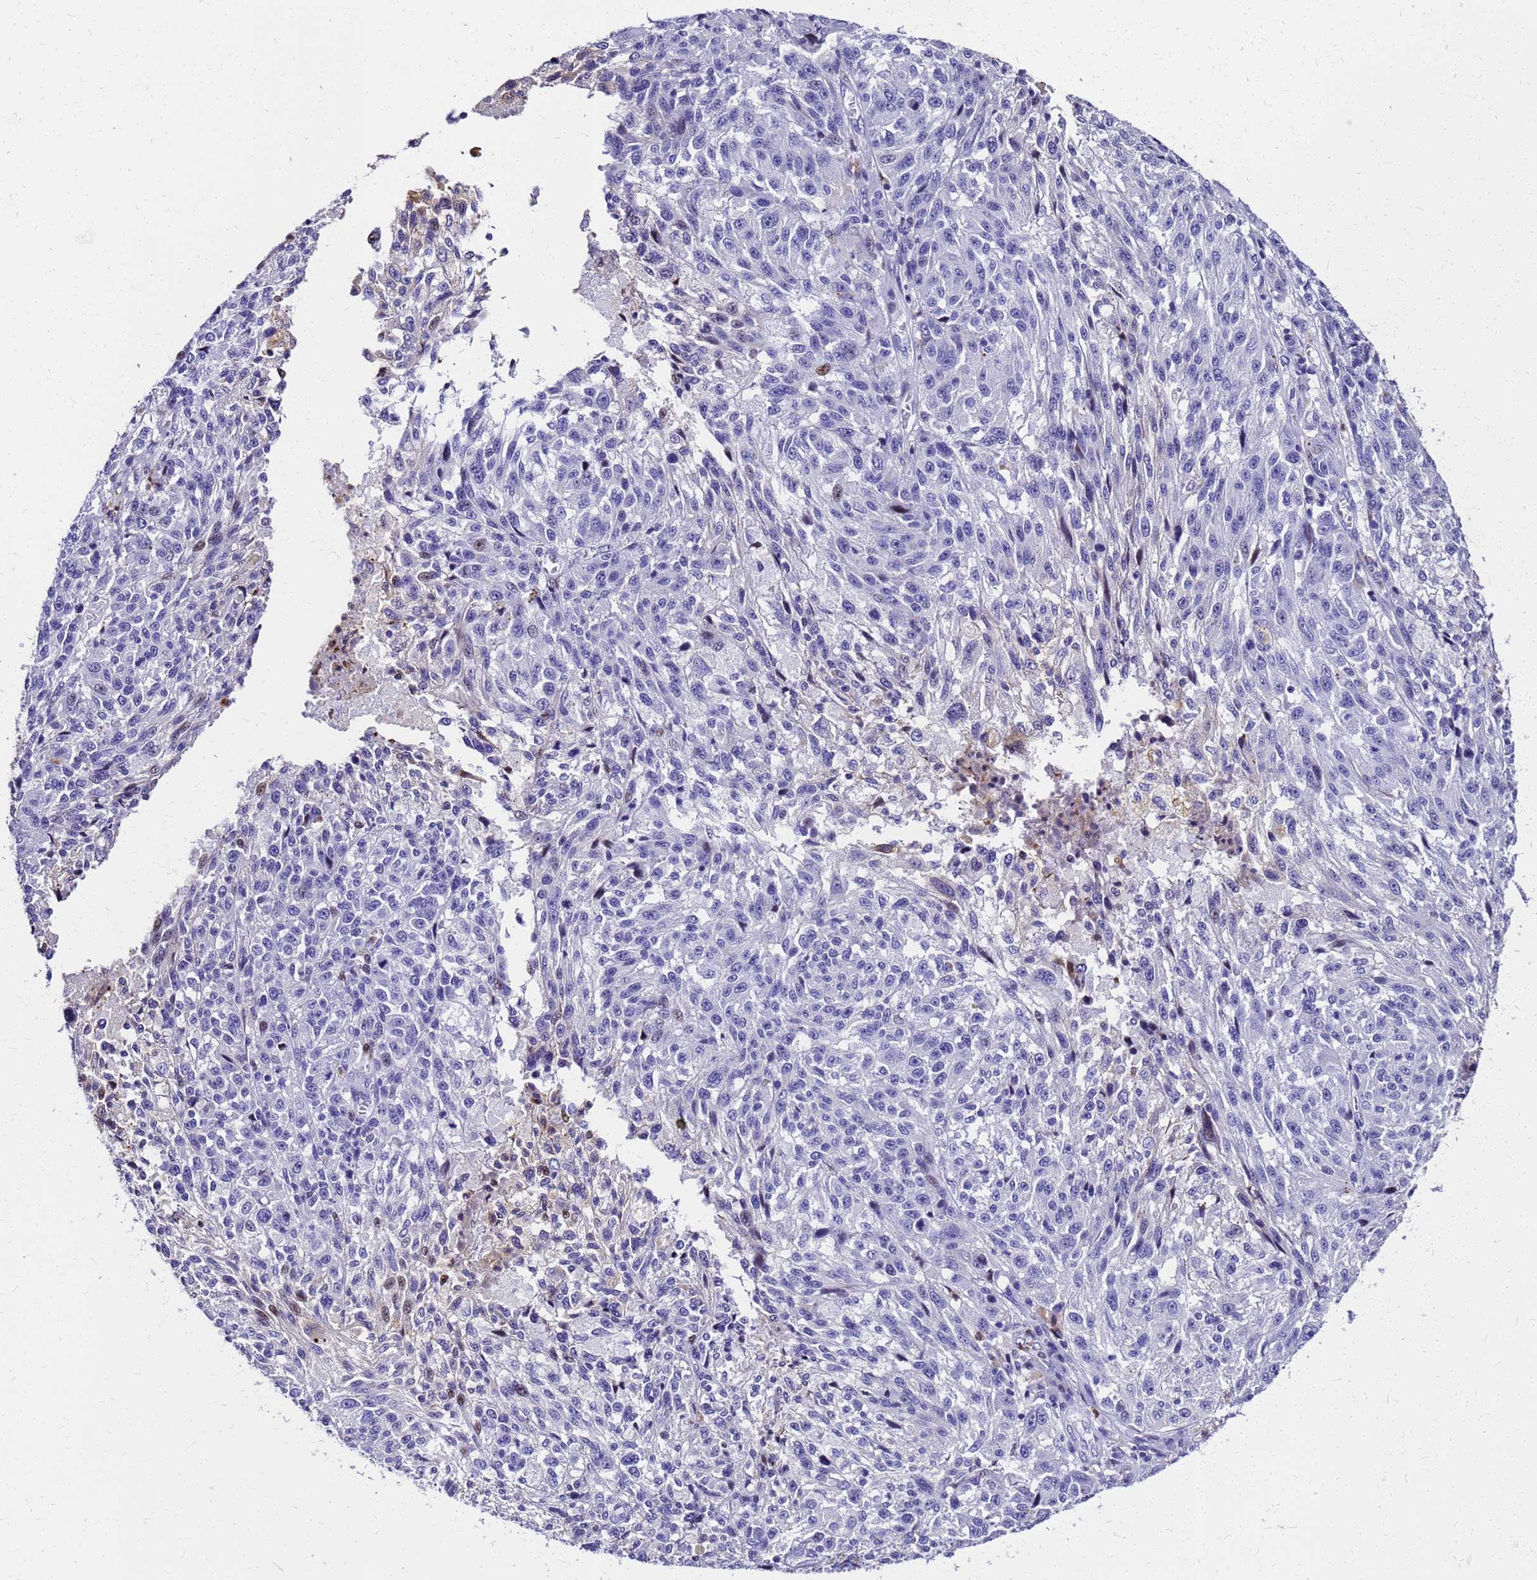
{"staining": {"intensity": "moderate", "quantity": "<25%", "location": "cytoplasmic/membranous,nuclear"}, "tissue": "melanoma", "cell_type": "Tumor cells", "image_type": "cancer", "snomed": [{"axis": "morphology", "description": "Malignant melanoma, NOS"}, {"axis": "topography", "description": "Skin"}], "caption": "Brown immunohistochemical staining in melanoma reveals moderate cytoplasmic/membranous and nuclear staining in about <25% of tumor cells.", "gene": "SMIM21", "patient": {"sex": "male", "age": 53}}